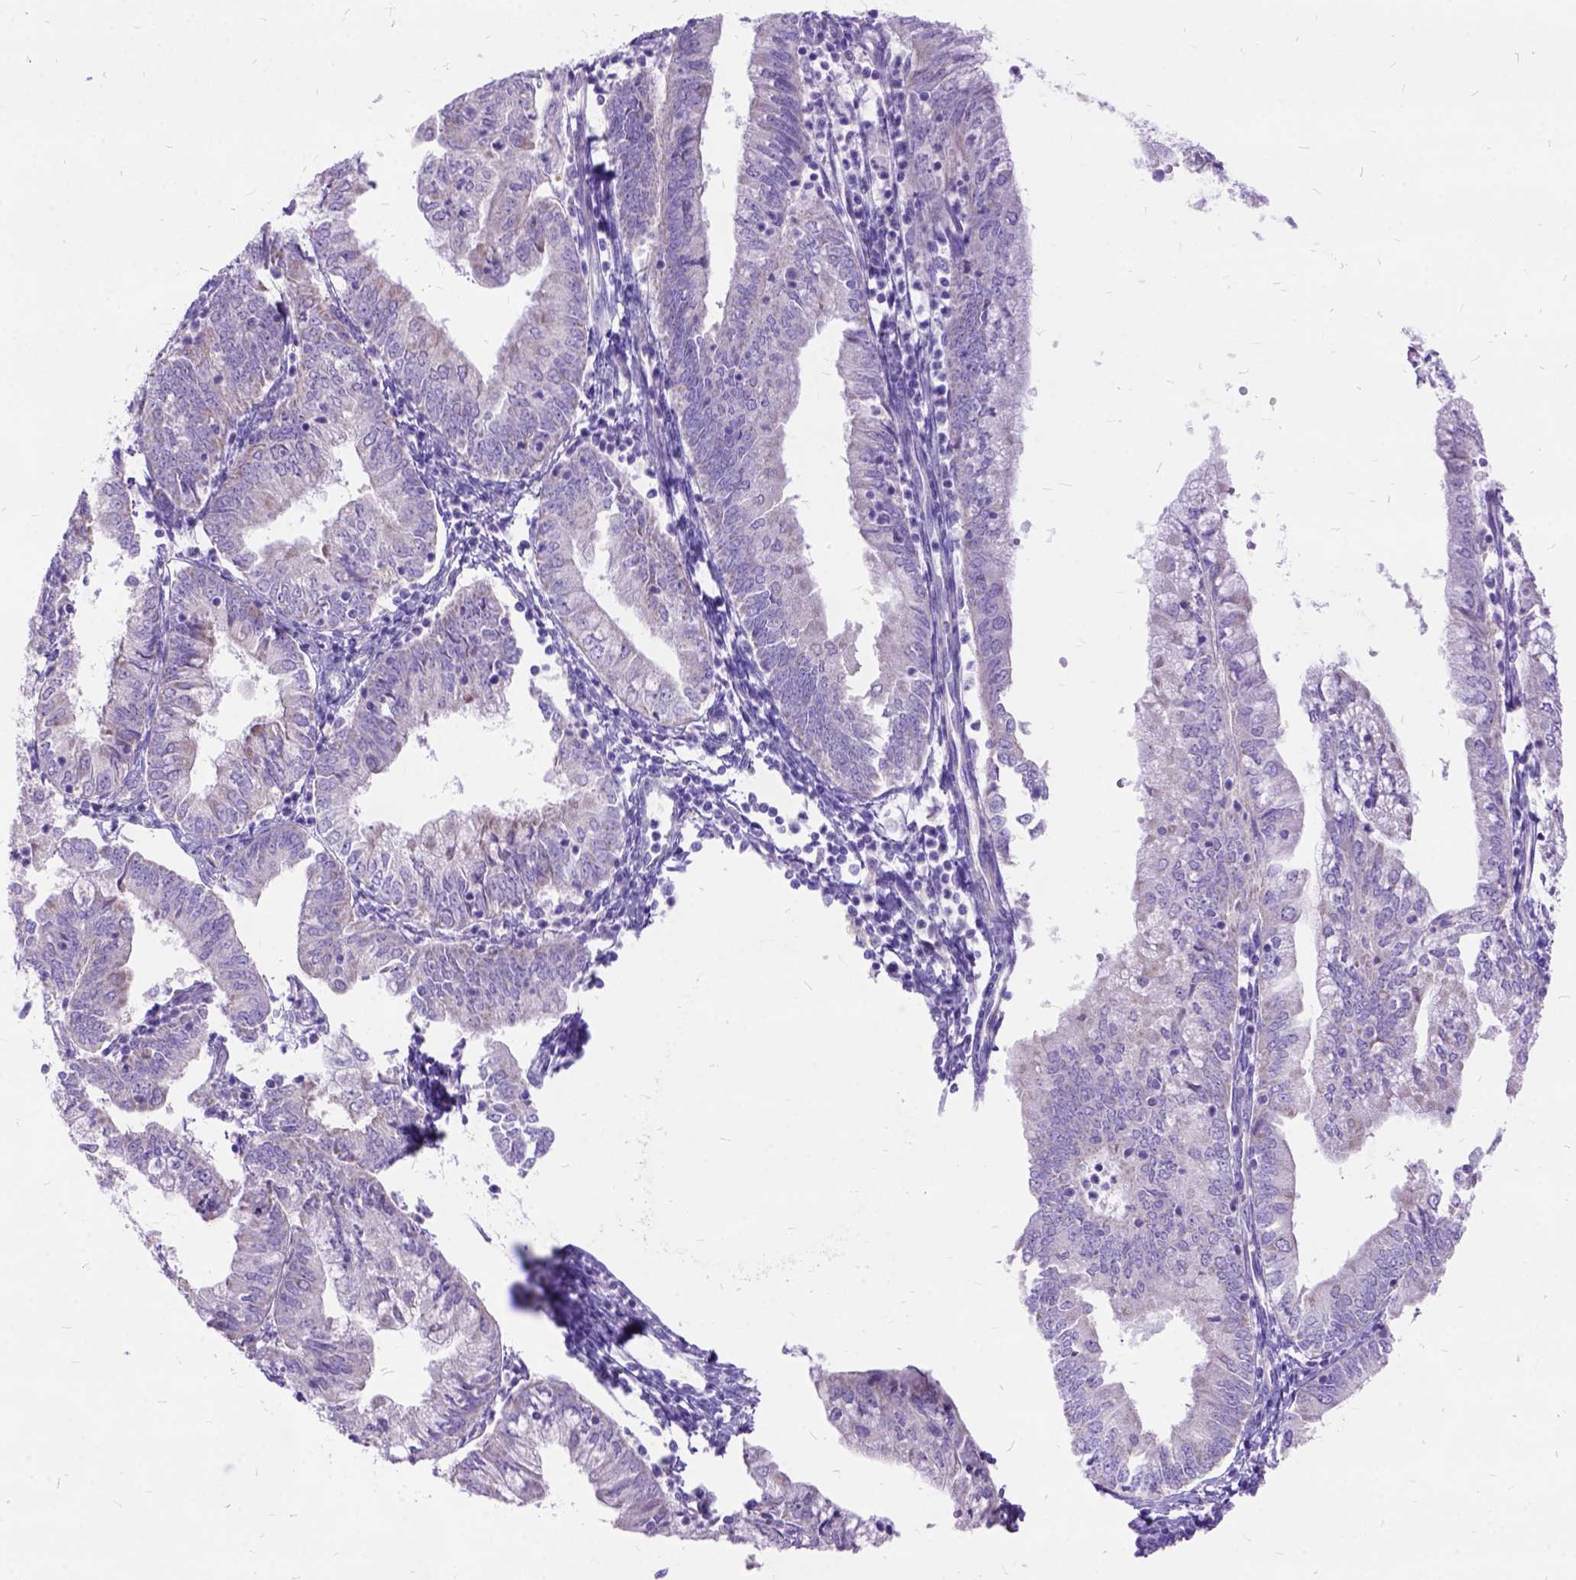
{"staining": {"intensity": "negative", "quantity": "none", "location": "none"}, "tissue": "endometrial cancer", "cell_type": "Tumor cells", "image_type": "cancer", "snomed": [{"axis": "morphology", "description": "Adenocarcinoma, NOS"}, {"axis": "topography", "description": "Endometrium"}], "caption": "This is a photomicrograph of immunohistochemistry staining of endometrial cancer (adenocarcinoma), which shows no positivity in tumor cells.", "gene": "CTAG2", "patient": {"sex": "female", "age": 55}}